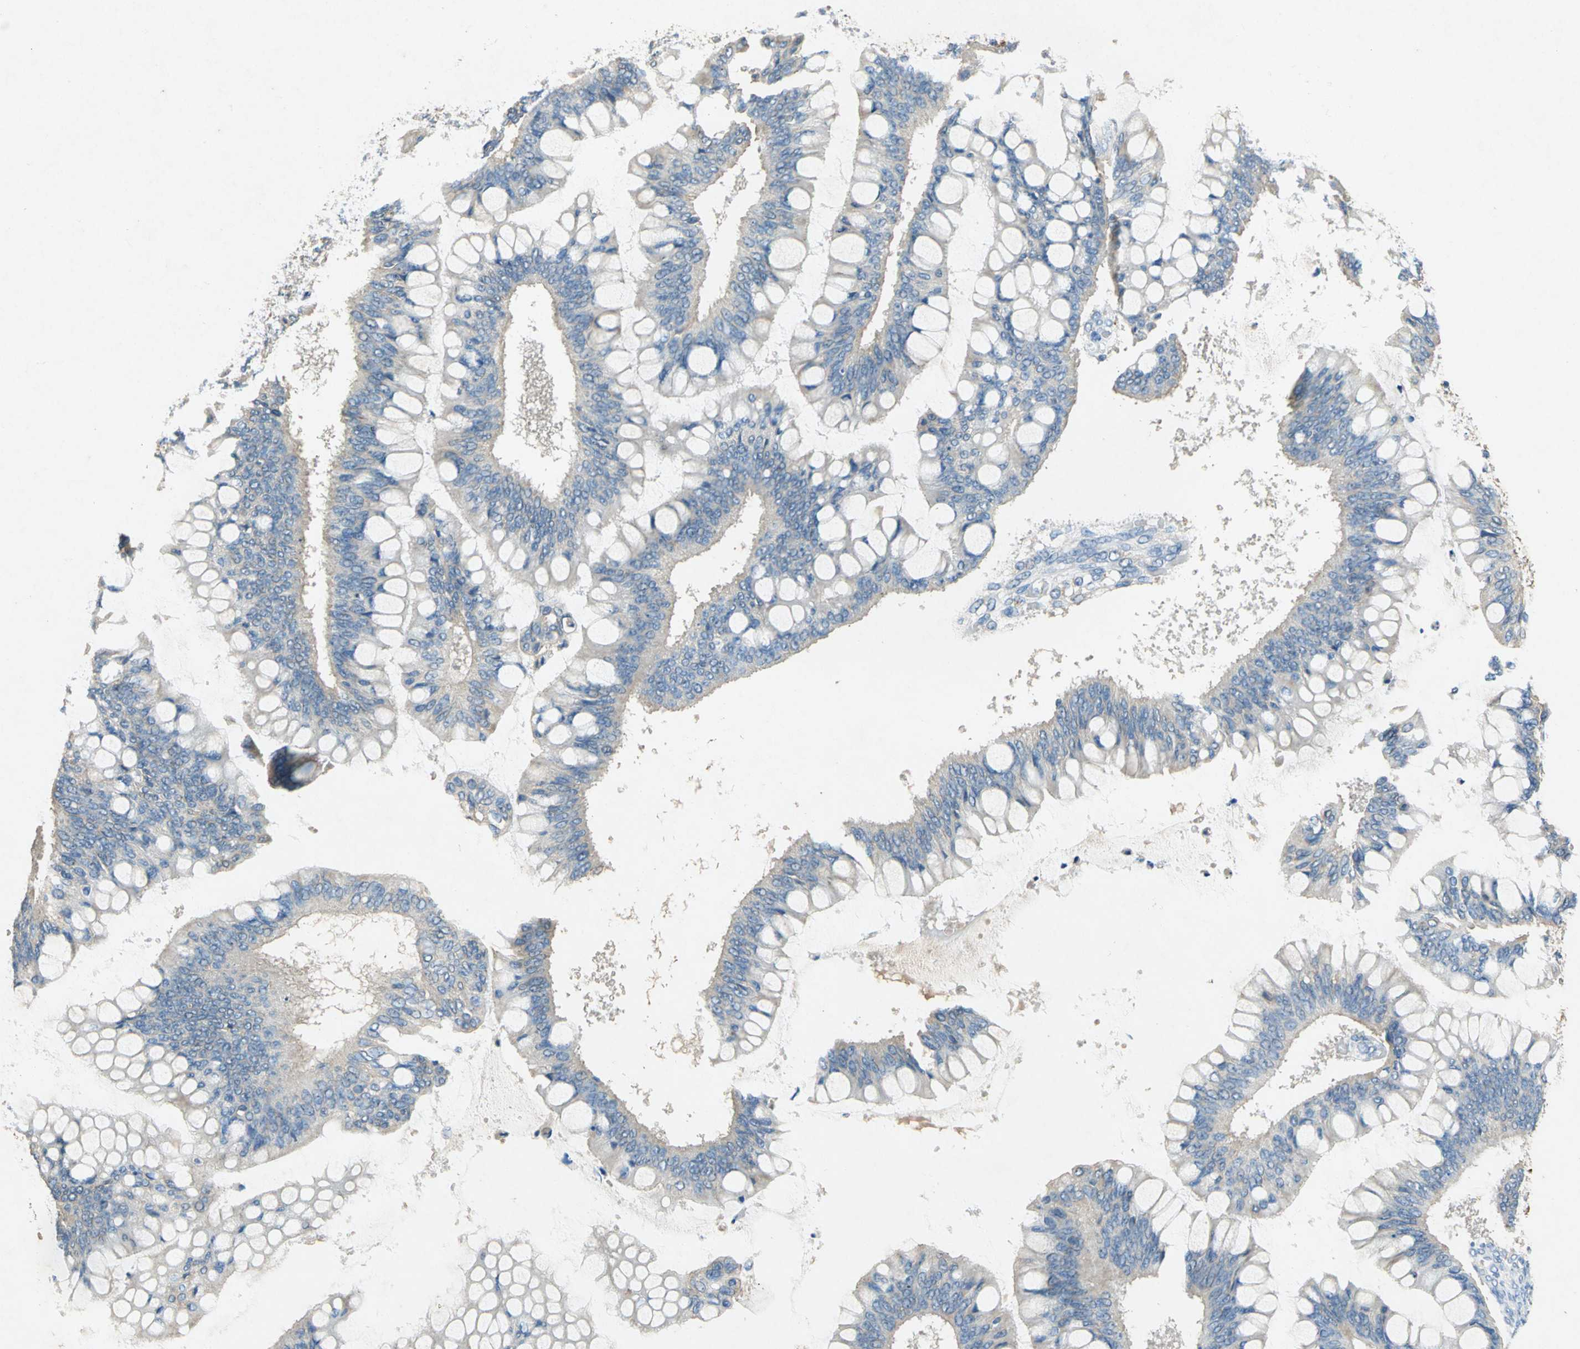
{"staining": {"intensity": "weak", "quantity": ">75%", "location": "cytoplasmic/membranous"}, "tissue": "ovarian cancer", "cell_type": "Tumor cells", "image_type": "cancer", "snomed": [{"axis": "morphology", "description": "Cystadenocarcinoma, mucinous, NOS"}, {"axis": "topography", "description": "Ovary"}], "caption": "Immunohistochemical staining of ovarian cancer (mucinous cystadenocarcinoma) exhibits low levels of weak cytoplasmic/membranous staining in approximately >75% of tumor cells.", "gene": "ADAMTS5", "patient": {"sex": "female", "age": 73}}